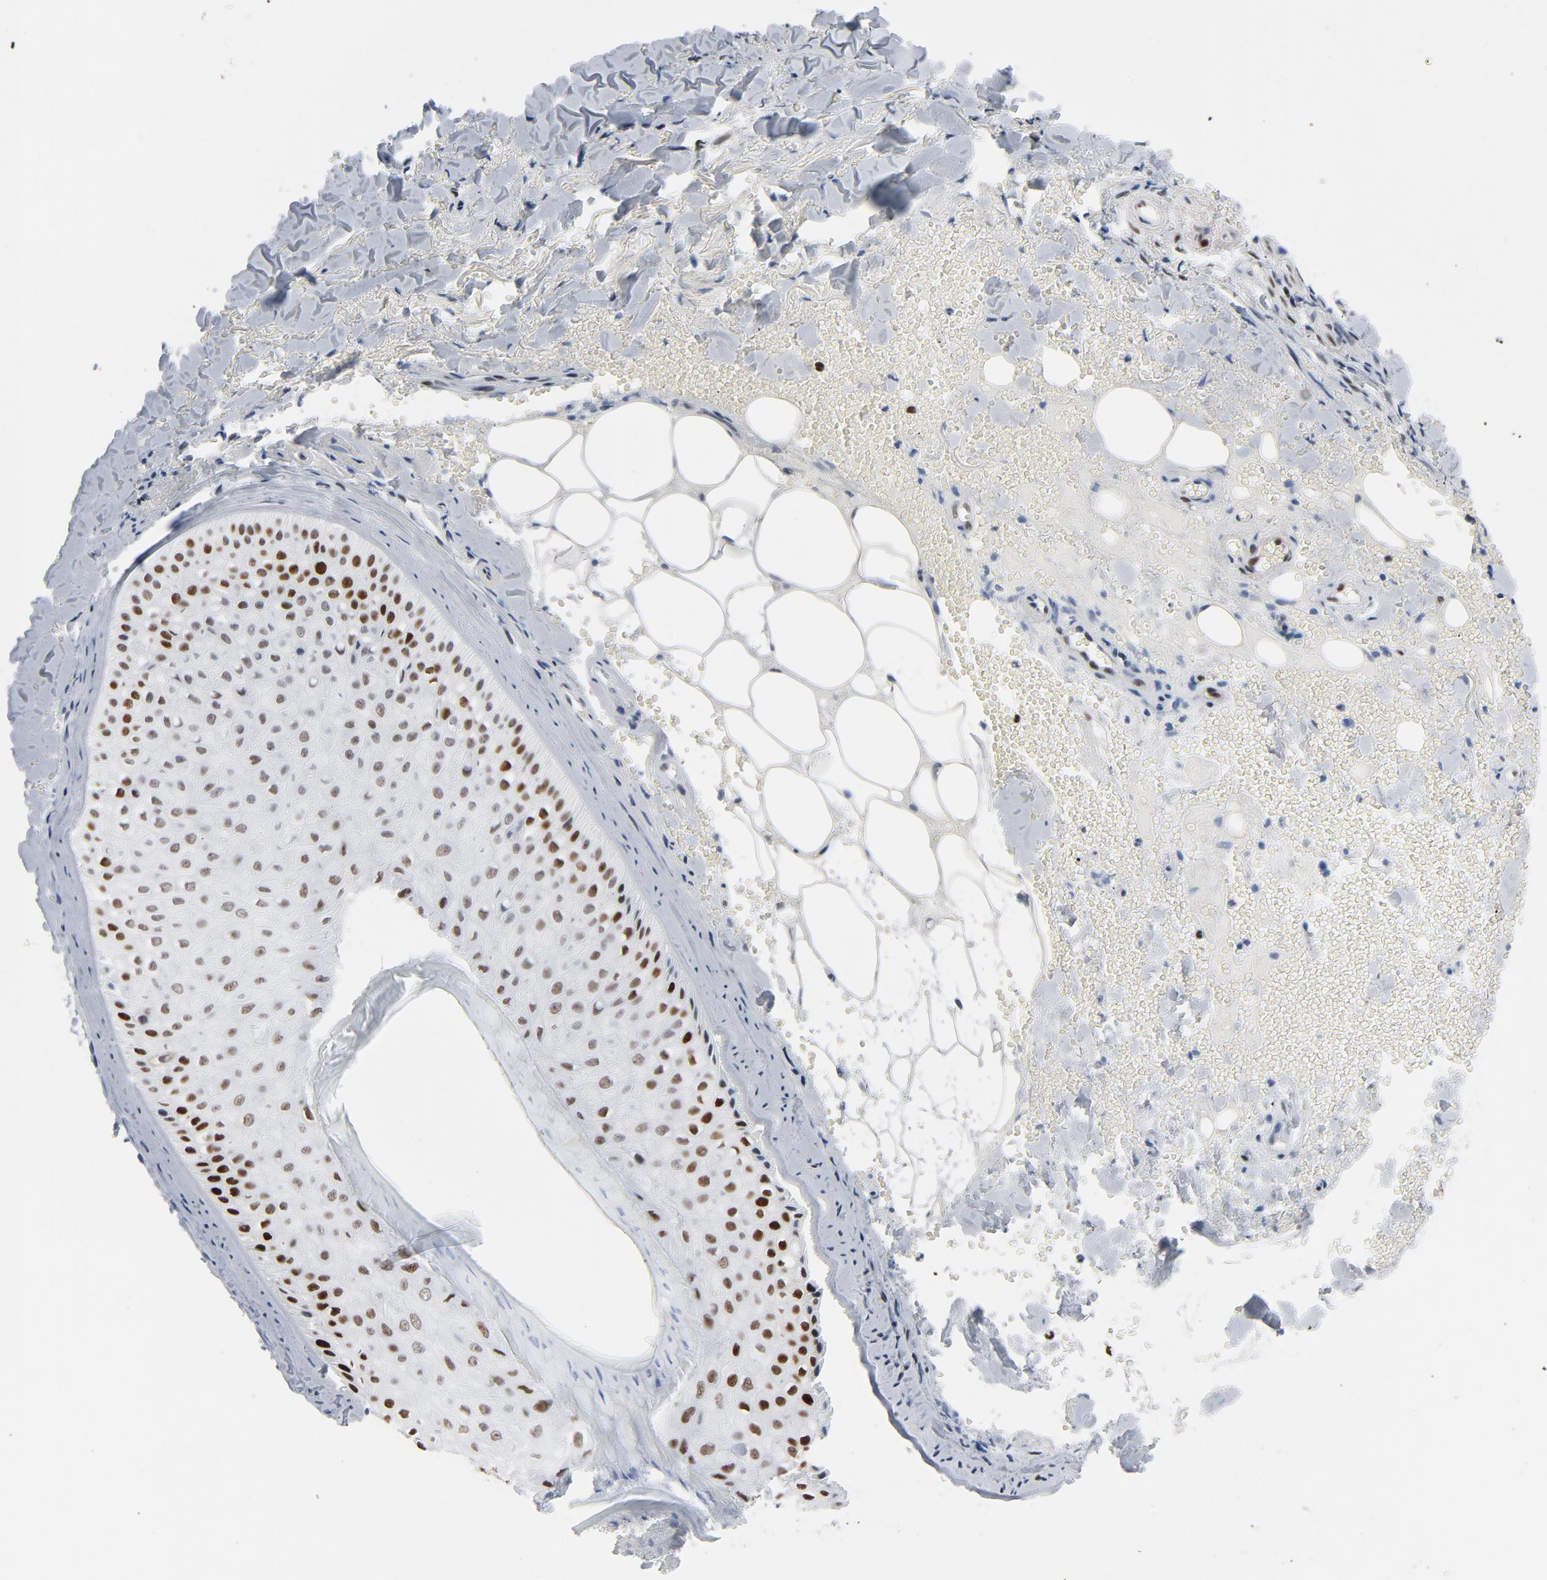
{"staining": {"intensity": "strong", "quantity": ">75%", "location": "nuclear"}, "tissue": "skin cancer", "cell_type": "Tumor cells", "image_type": "cancer", "snomed": [{"axis": "morphology", "description": "Basal cell carcinoma"}, {"axis": "topography", "description": "Skin"}], "caption": "Basal cell carcinoma (skin) tissue displays strong nuclear positivity in approximately >75% of tumor cells", "gene": "POLD1", "patient": {"sex": "male", "age": 84}}